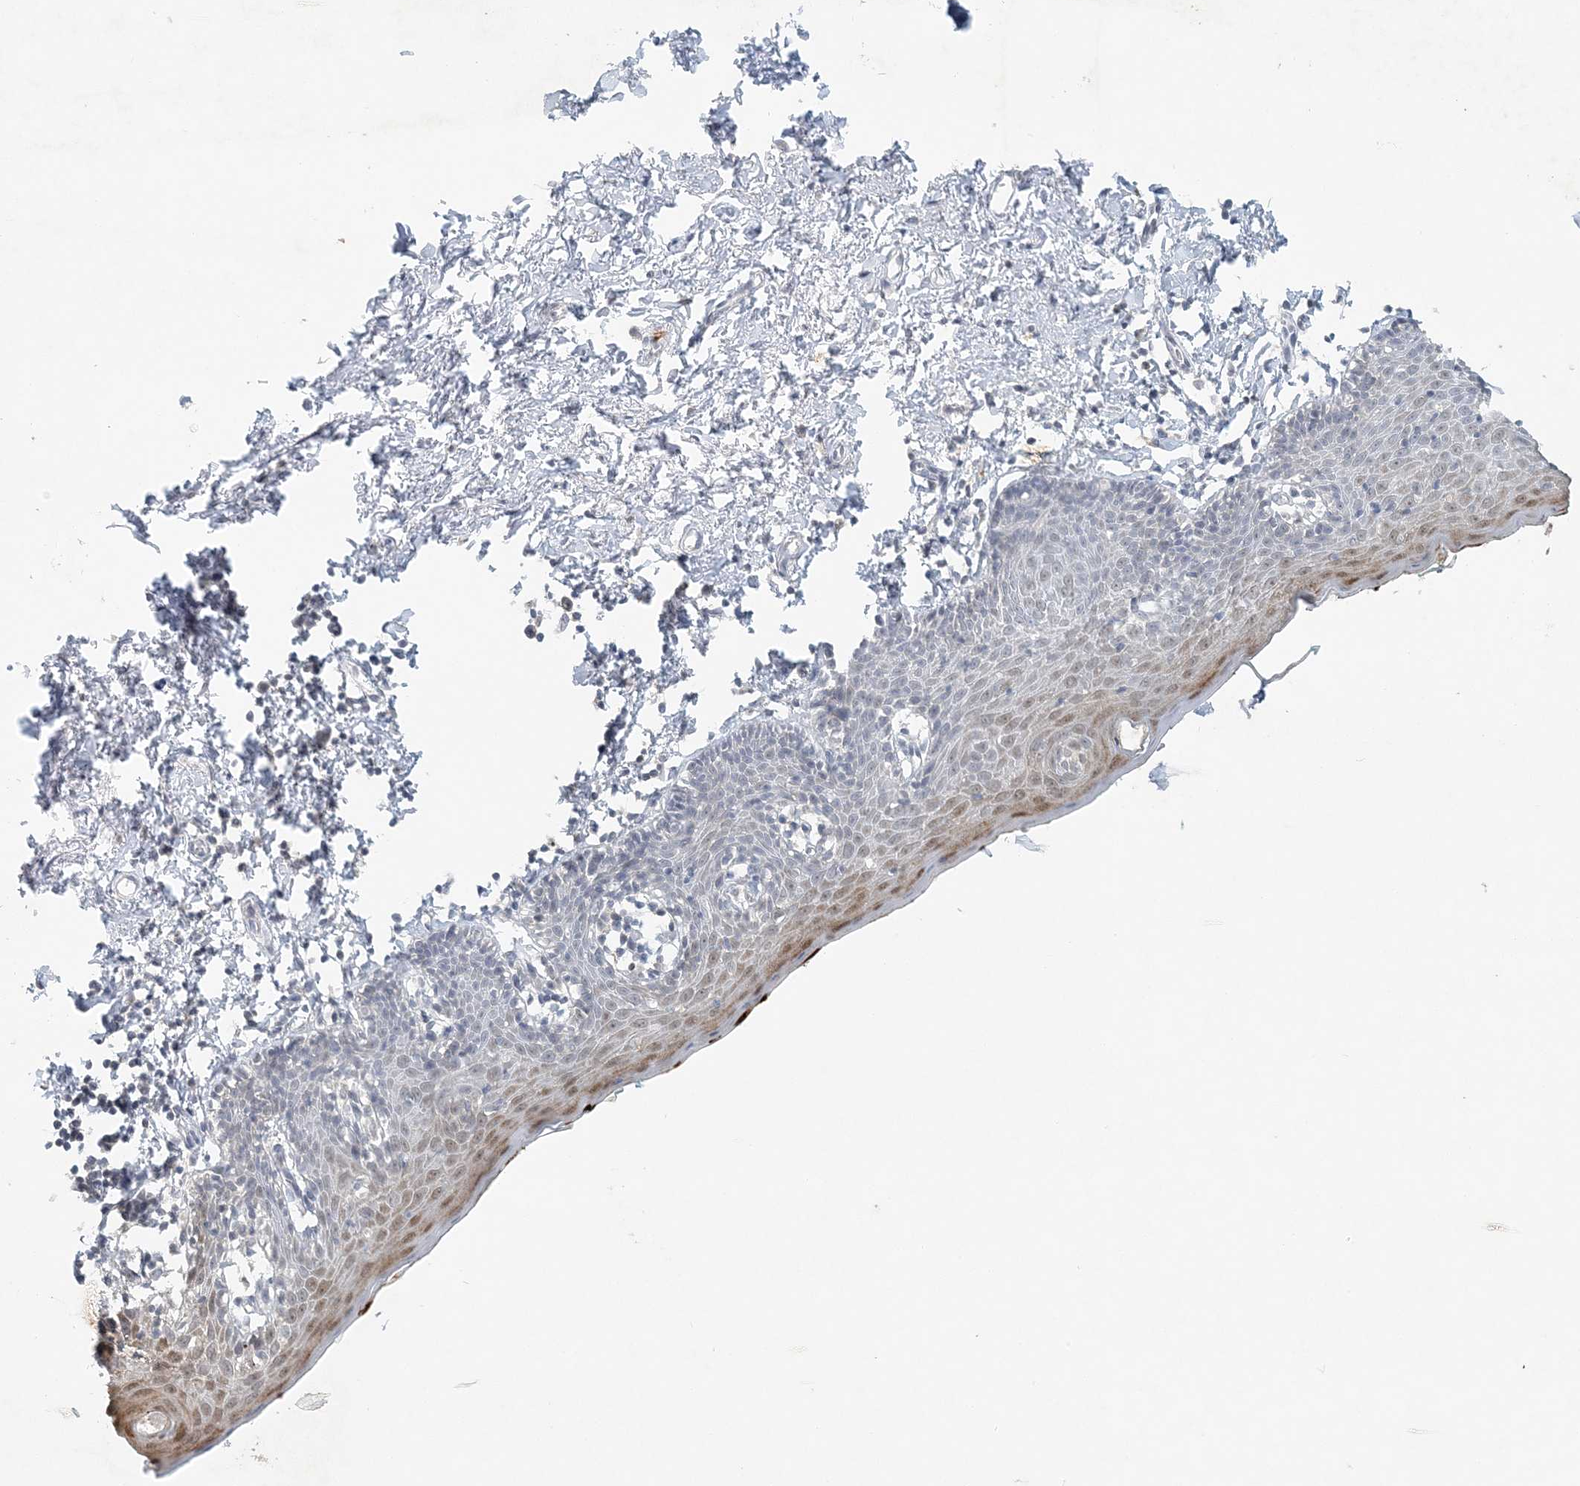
{"staining": {"intensity": "moderate", "quantity": "<25%", "location": "cytoplasmic/membranous,nuclear"}, "tissue": "skin", "cell_type": "Epidermal cells", "image_type": "normal", "snomed": [{"axis": "morphology", "description": "Normal tissue, NOS"}, {"axis": "topography", "description": "Vulva"}], "caption": "Epidermal cells show low levels of moderate cytoplasmic/membranous,nuclear positivity in about <25% of cells in unremarkable human skin.", "gene": "NUP54", "patient": {"sex": "female", "age": 66}}